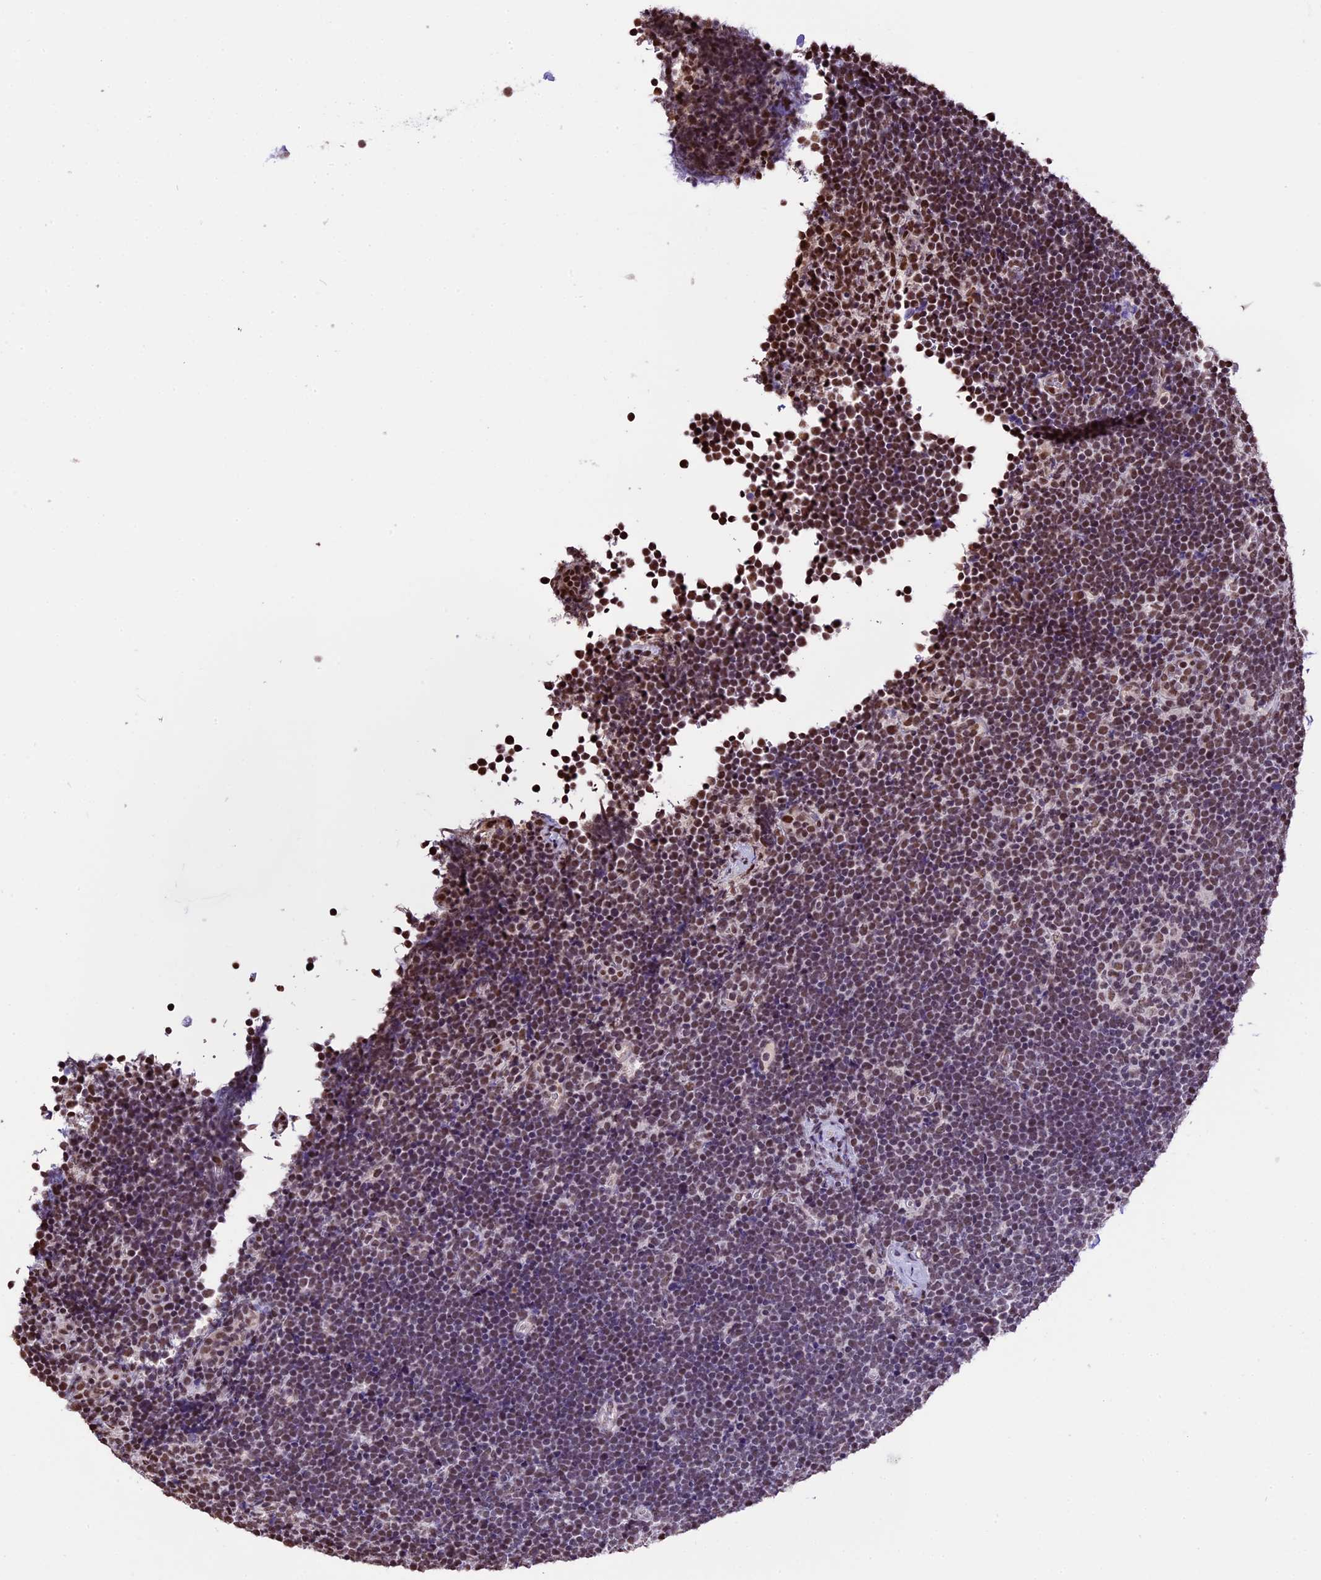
{"staining": {"intensity": "moderate", "quantity": "25%-75%", "location": "nuclear"}, "tissue": "lymphoma", "cell_type": "Tumor cells", "image_type": "cancer", "snomed": [{"axis": "morphology", "description": "Malignant lymphoma, non-Hodgkin's type, High grade"}, {"axis": "topography", "description": "Lymph node"}], "caption": "Lymphoma tissue demonstrates moderate nuclear staining in approximately 25%-75% of tumor cells The staining was performed using DAB (3,3'-diaminobenzidine), with brown indicating positive protein expression. Nuclei are stained blue with hematoxylin.", "gene": "POLR3E", "patient": {"sex": "male", "age": 13}}